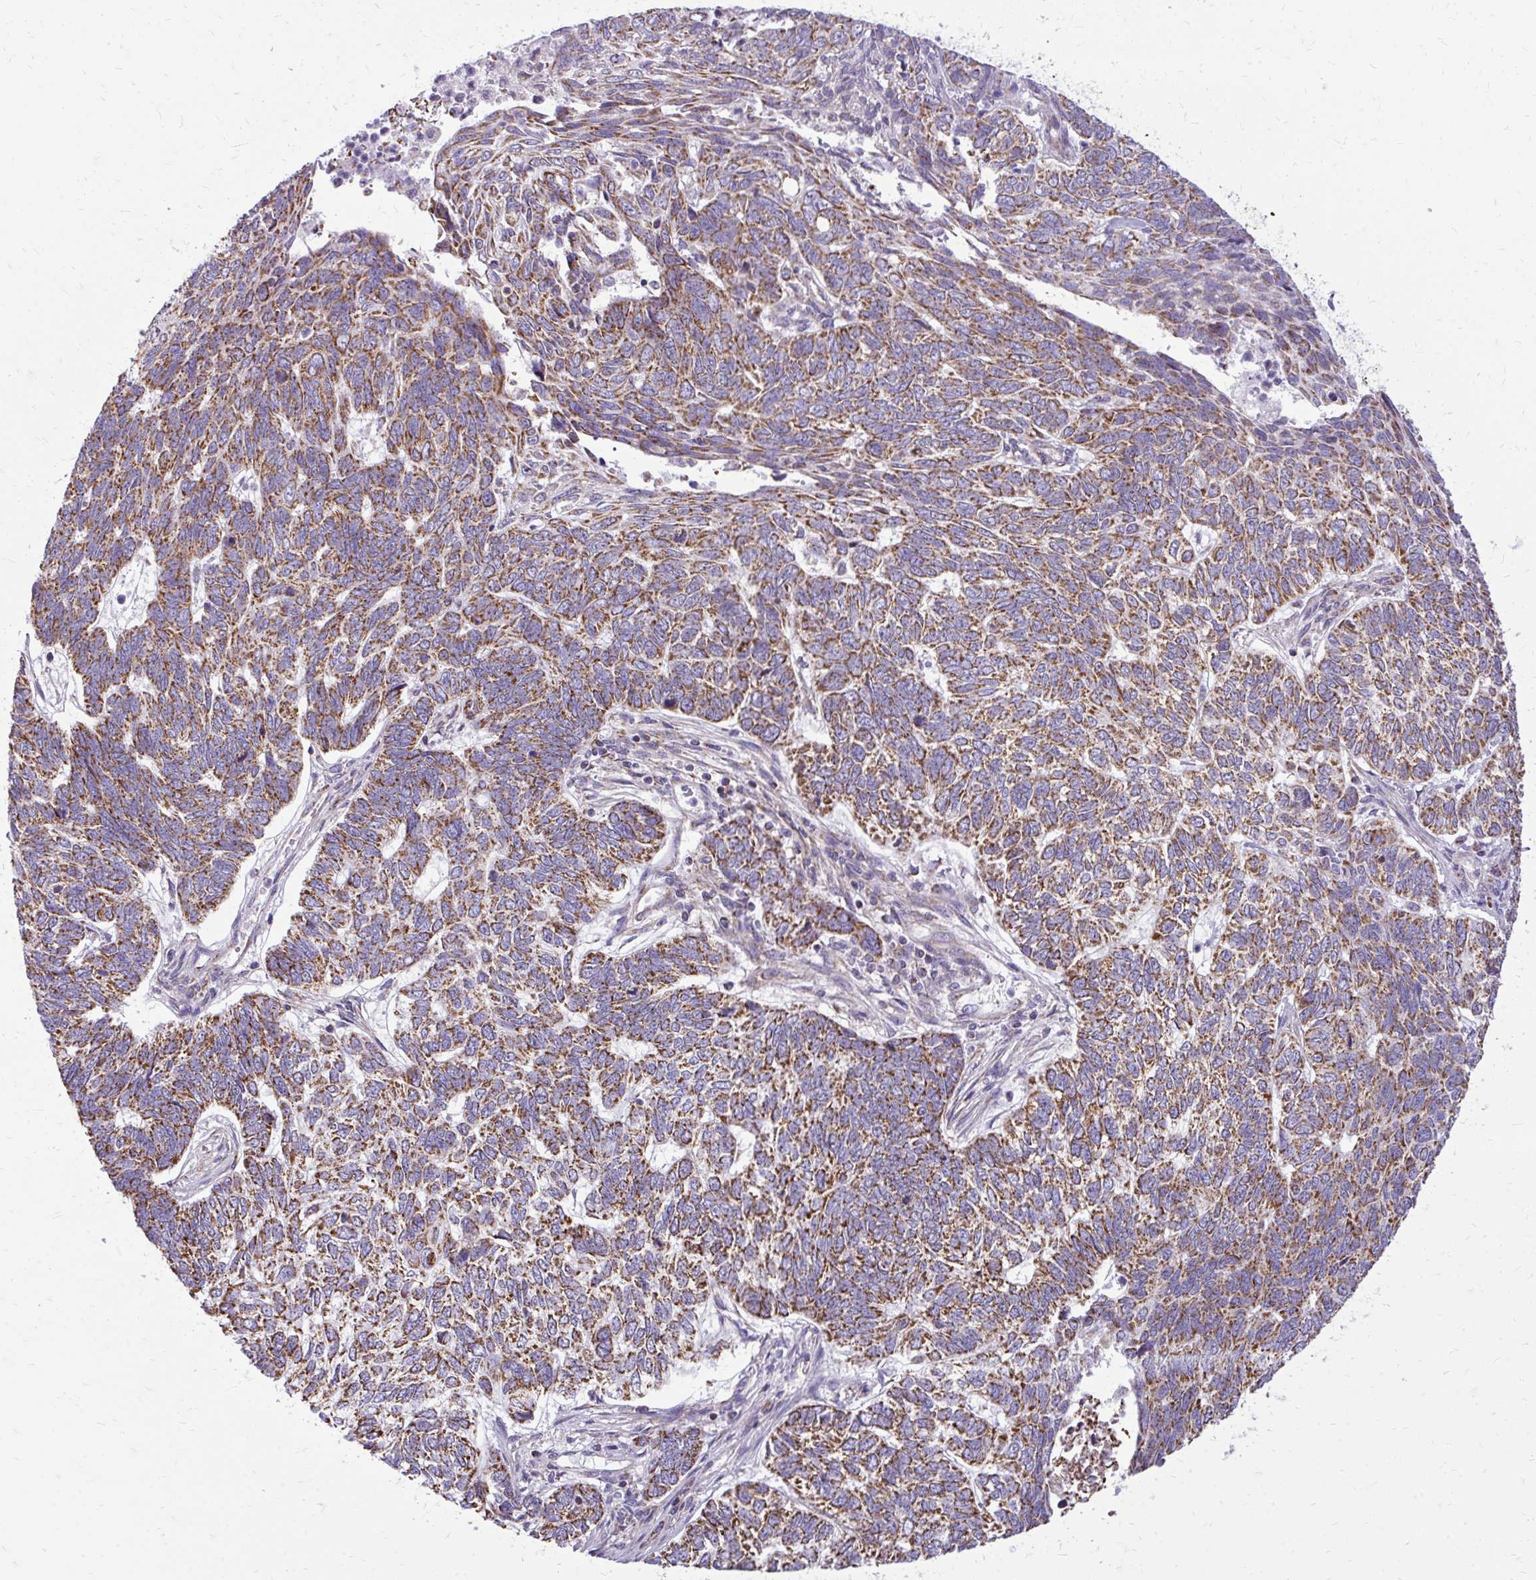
{"staining": {"intensity": "moderate", "quantity": ">75%", "location": "cytoplasmic/membranous"}, "tissue": "skin cancer", "cell_type": "Tumor cells", "image_type": "cancer", "snomed": [{"axis": "morphology", "description": "Basal cell carcinoma"}, {"axis": "topography", "description": "Skin"}], "caption": "Protein expression analysis of human skin basal cell carcinoma reveals moderate cytoplasmic/membranous positivity in approximately >75% of tumor cells.", "gene": "IFIT1", "patient": {"sex": "female", "age": 65}}